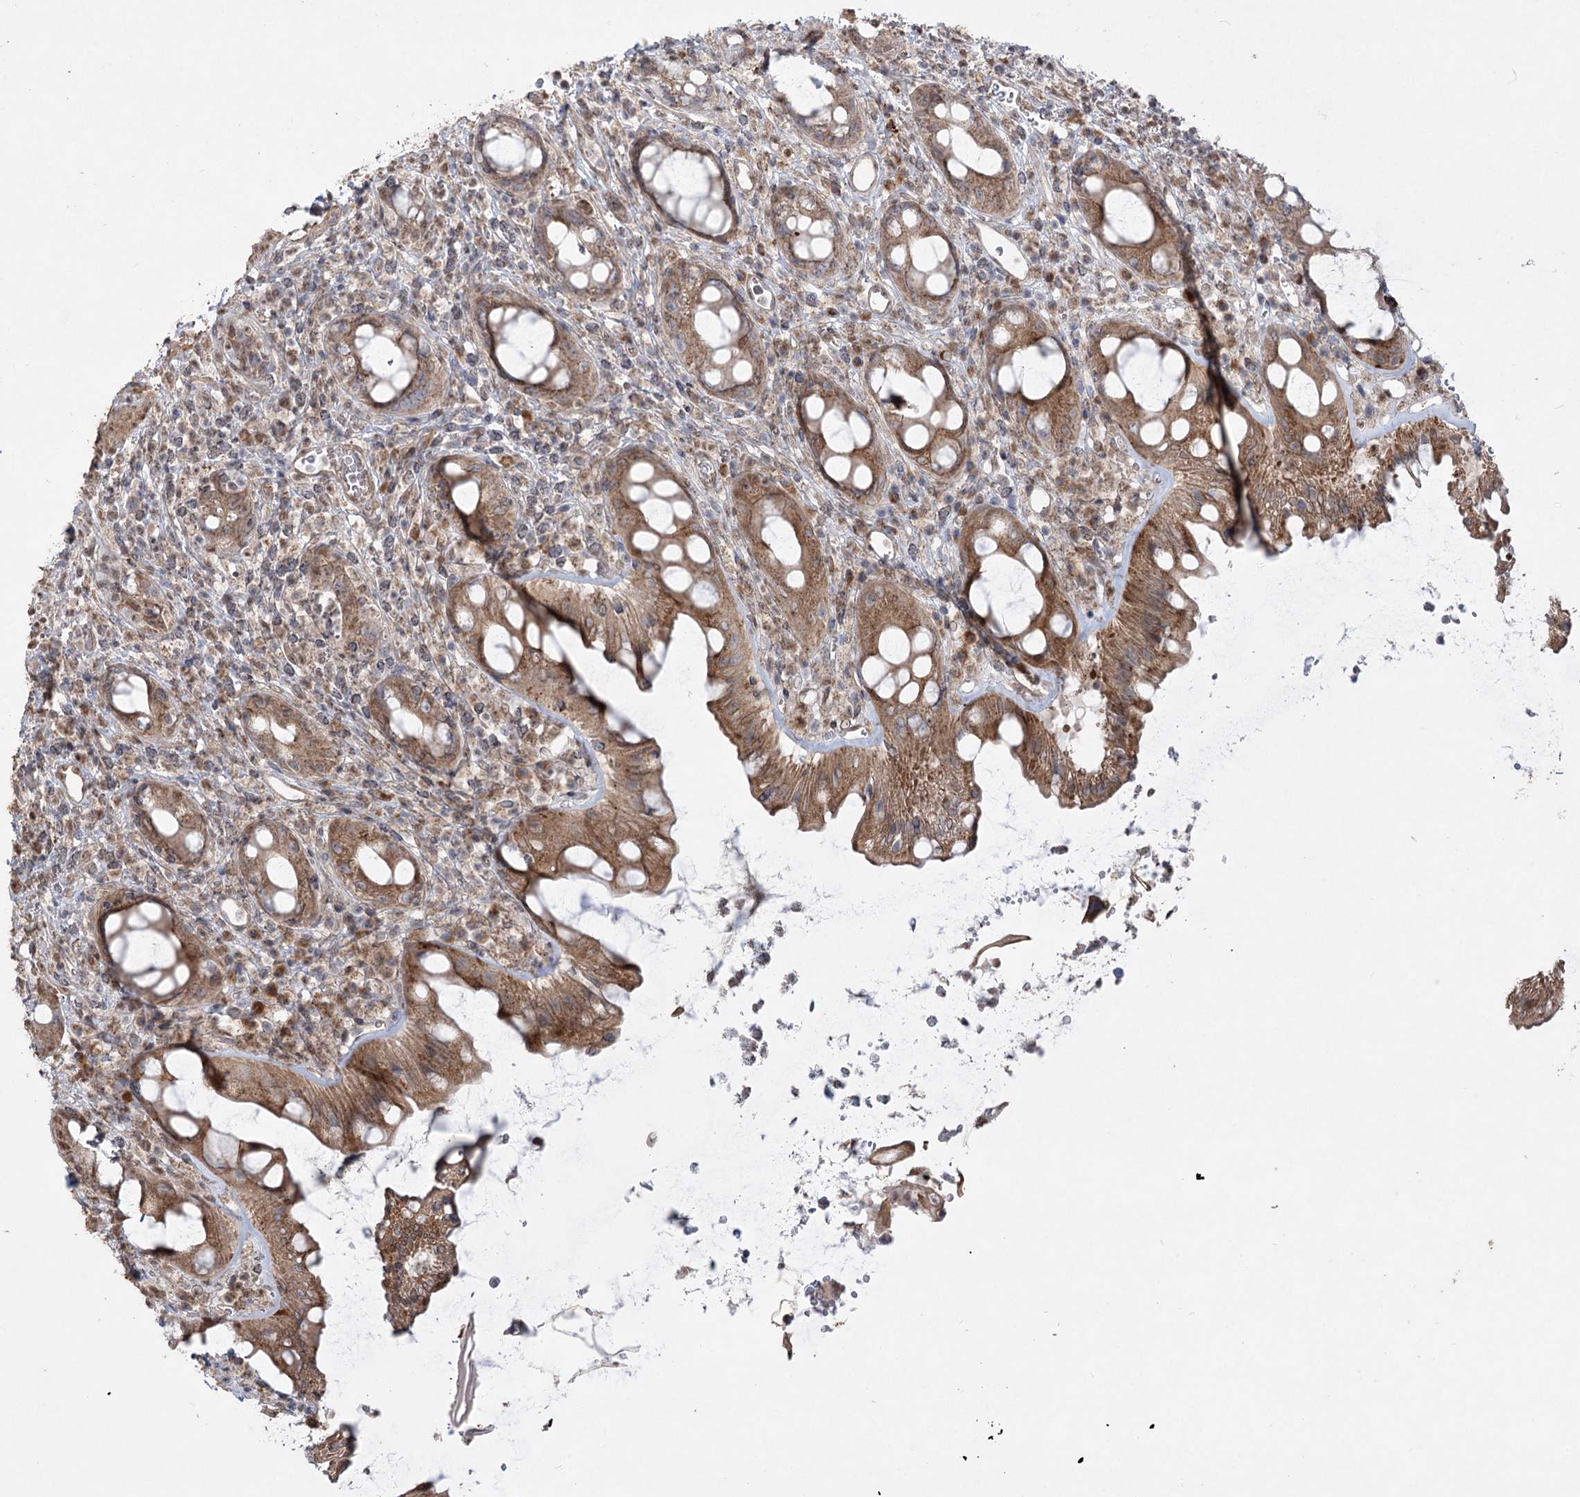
{"staining": {"intensity": "moderate", "quantity": ">75%", "location": "cytoplasmic/membranous"}, "tissue": "rectum", "cell_type": "Glandular cells", "image_type": "normal", "snomed": [{"axis": "morphology", "description": "Normal tissue, NOS"}, {"axis": "topography", "description": "Rectum"}], "caption": "A medium amount of moderate cytoplasmic/membranous positivity is seen in about >75% of glandular cells in unremarkable rectum.", "gene": "ZSCAN23", "patient": {"sex": "female", "age": 57}}